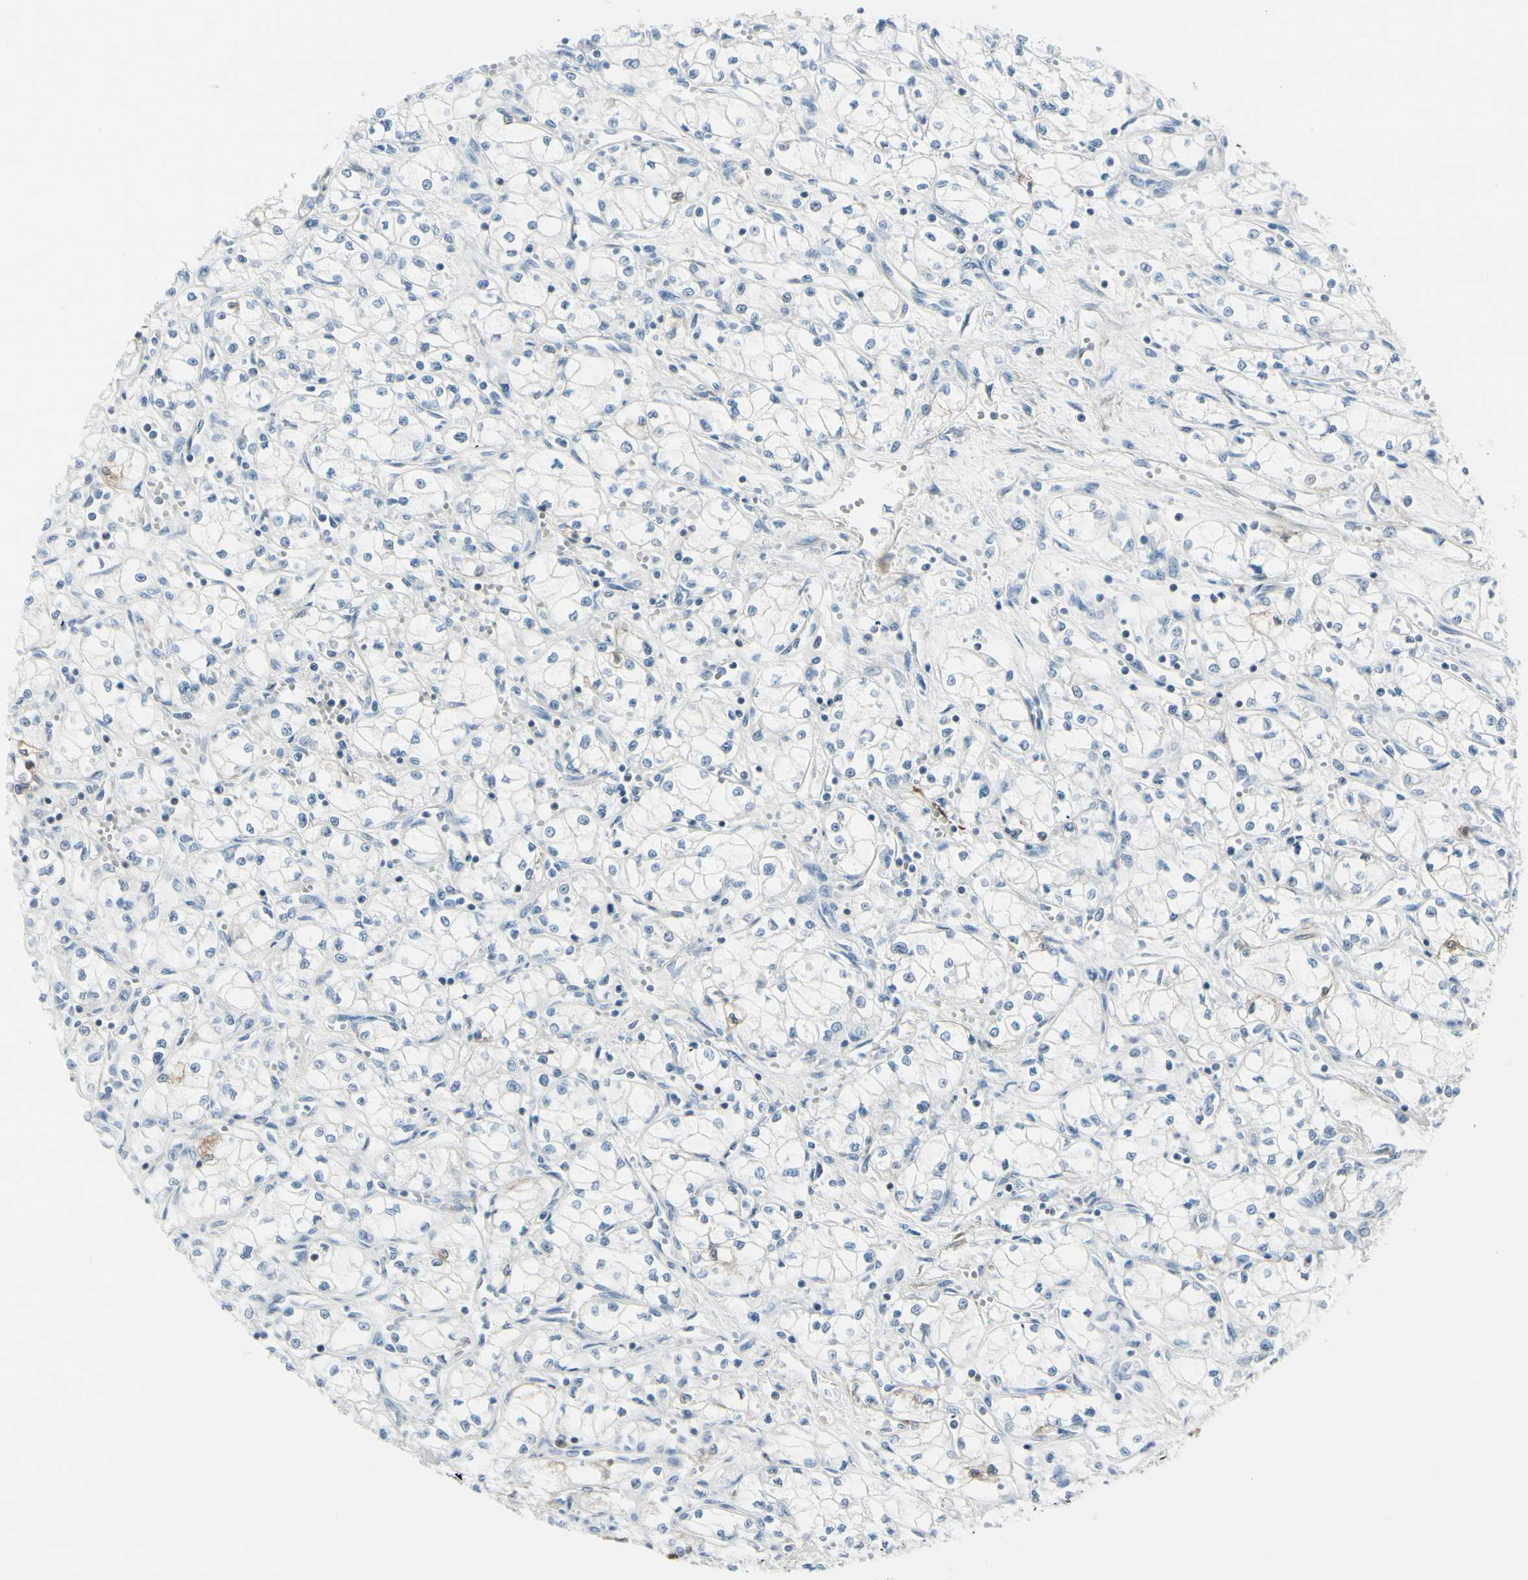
{"staining": {"intensity": "negative", "quantity": "none", "location": "none"}, "tissue": "renal cancer", "cell_type": "Tumor cells", "image_type": "cancer", "snomed": [{"axis": "morphology", "description": "Normal tissue, NOS"}, {"axis": "morphology", "description": "Adenocarcinoma, NOS"}, {"axis": "topography", "description": "Kidney"}], "caption": "The immunohistochemistry (IHC) micrograph has no significant positivity in tumor cells of renal cancer (adenocarcinoma) tissue.", "gene": "TRAF1", "patient": {"sex": "male", "age": 59}}